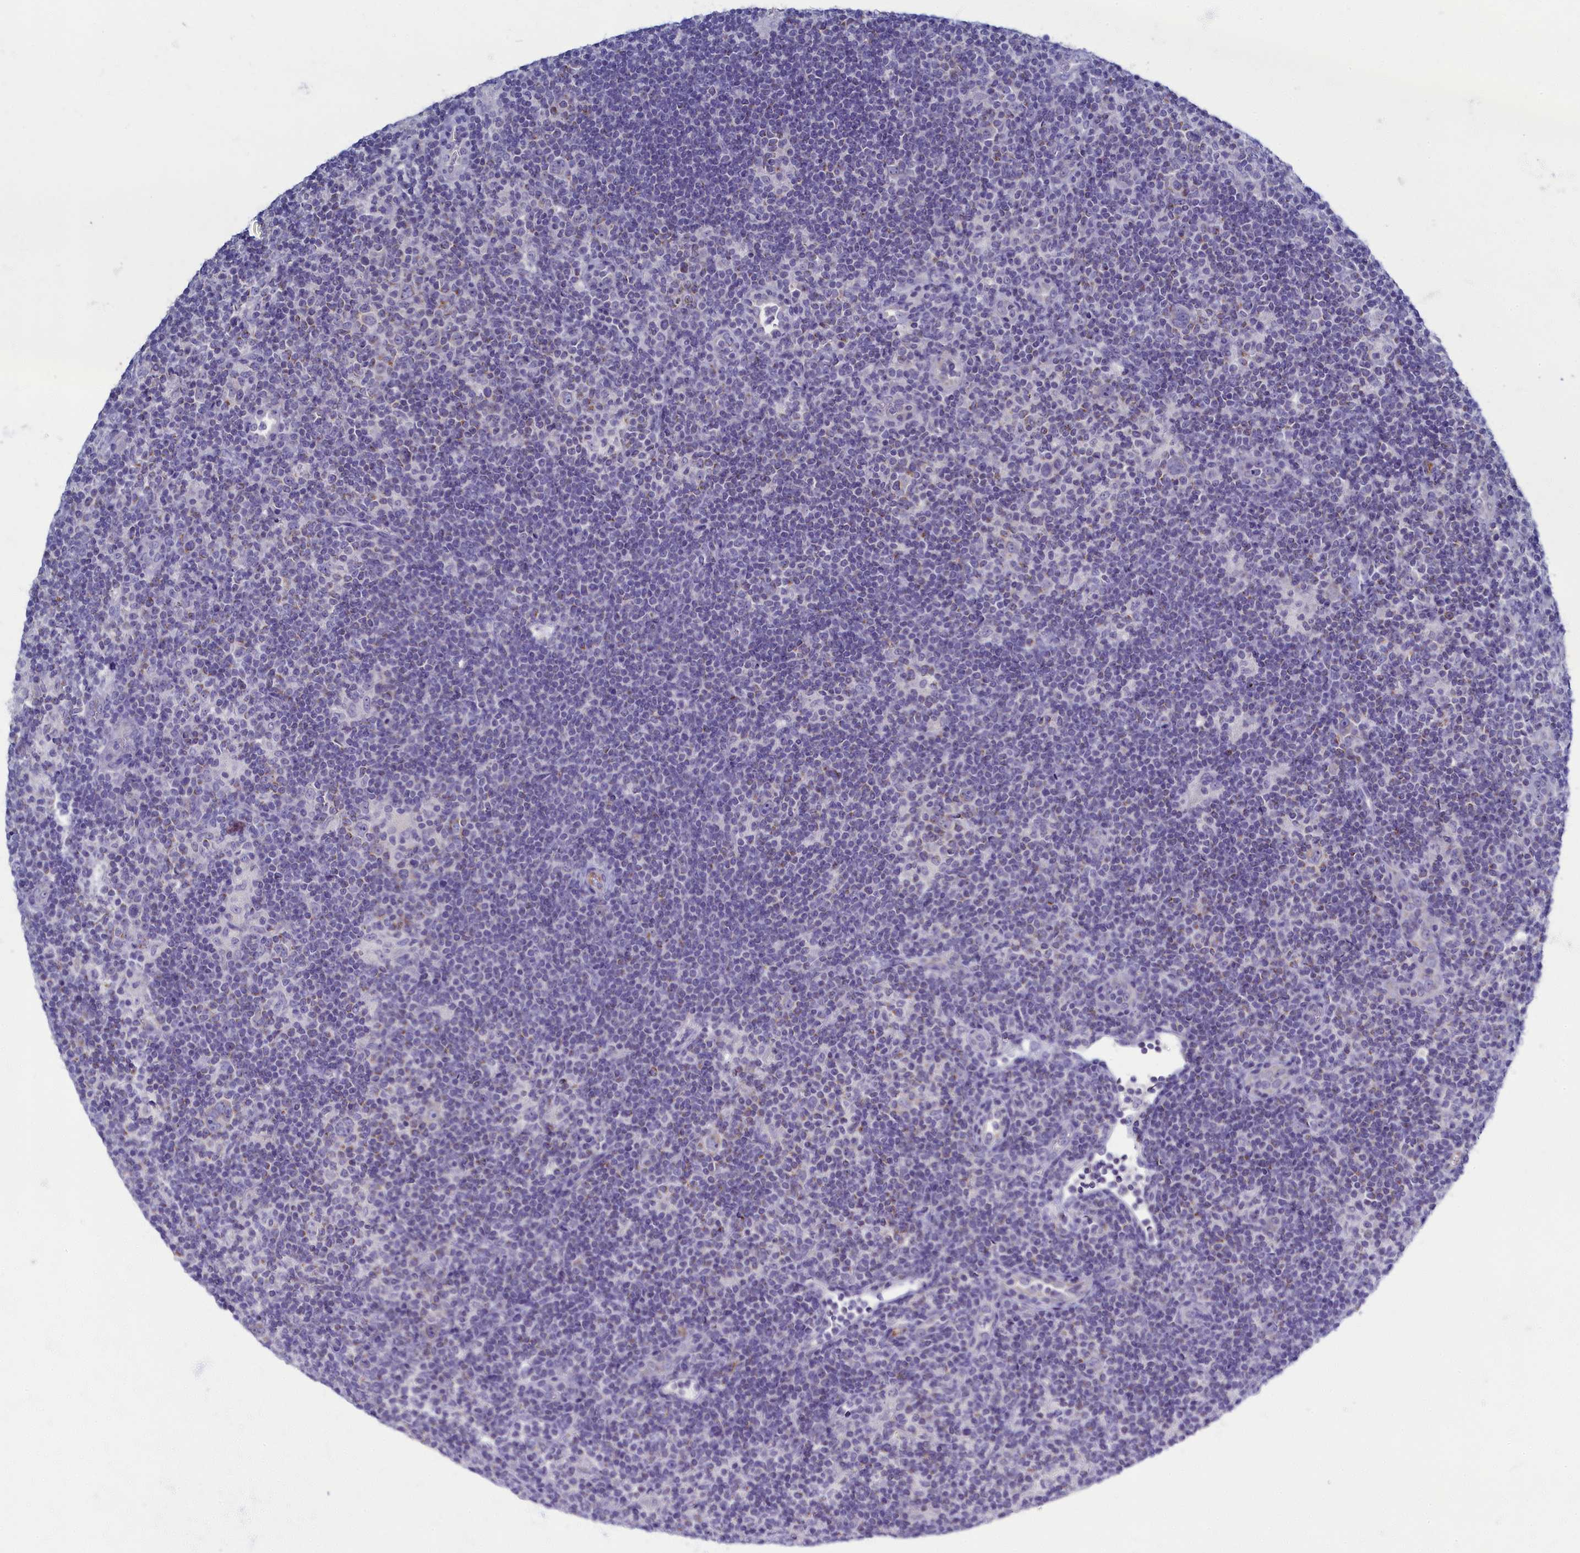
{"staining": {"intensity": "weak", "quantity": "<25%", "location": "cytoplasmic/membranous"}, "tissue": "lymphoma", "cell_type": "Tumor cells", "image_type": "cancer", "snomed": [{"axis": "morphology", "description": "Hodgkin's disease, NOS"}, {"axis": "topography", "description": "Lymph node"}], "caption": "Immunohistochemistry image of neoplastic tissue: human Hodgkin's disease stained with DAB displays no significant protein staining in tumor cells.", "gene": "OCIAD2", "patient": {"sex": "female", "age": 57}}